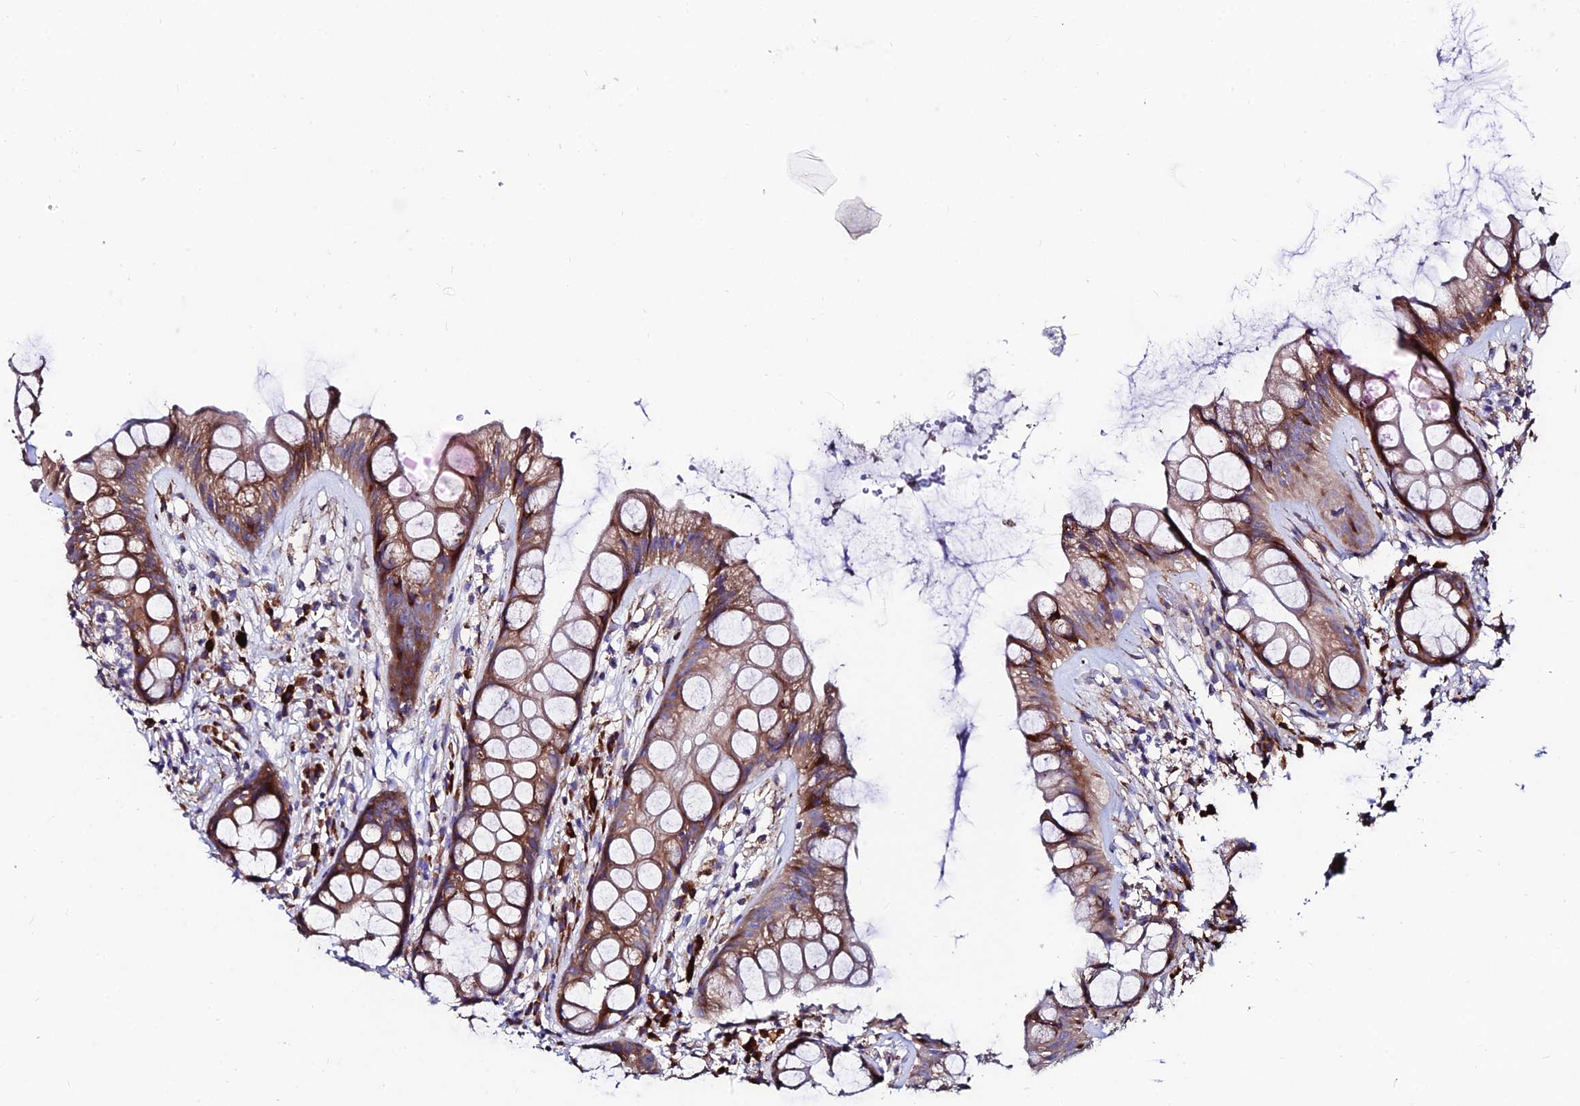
{"staining": {"intensity": "strong", "quantity": ">75%", "location": "cytoplasmic/membranous"}, "tissue": "rectum", "cell_type": "Glandular cells", "image_type": "normal", "snomed": [{"axis": "morphology", "description": "Normal tissue, NOS"}, {"axis": "topography", "description": "Rectum"}], "caption": "A high-resolution image shows immunohistochemistry staining of benign rectum, which exhibits strong cytoplasmic/membranous expression in approximately >75% of glandular cells. (Brightfield microscopy of DAB IHC at high magnification).", "gene": "EIF3K", "patient": {"sex": "male", "age": 74}}